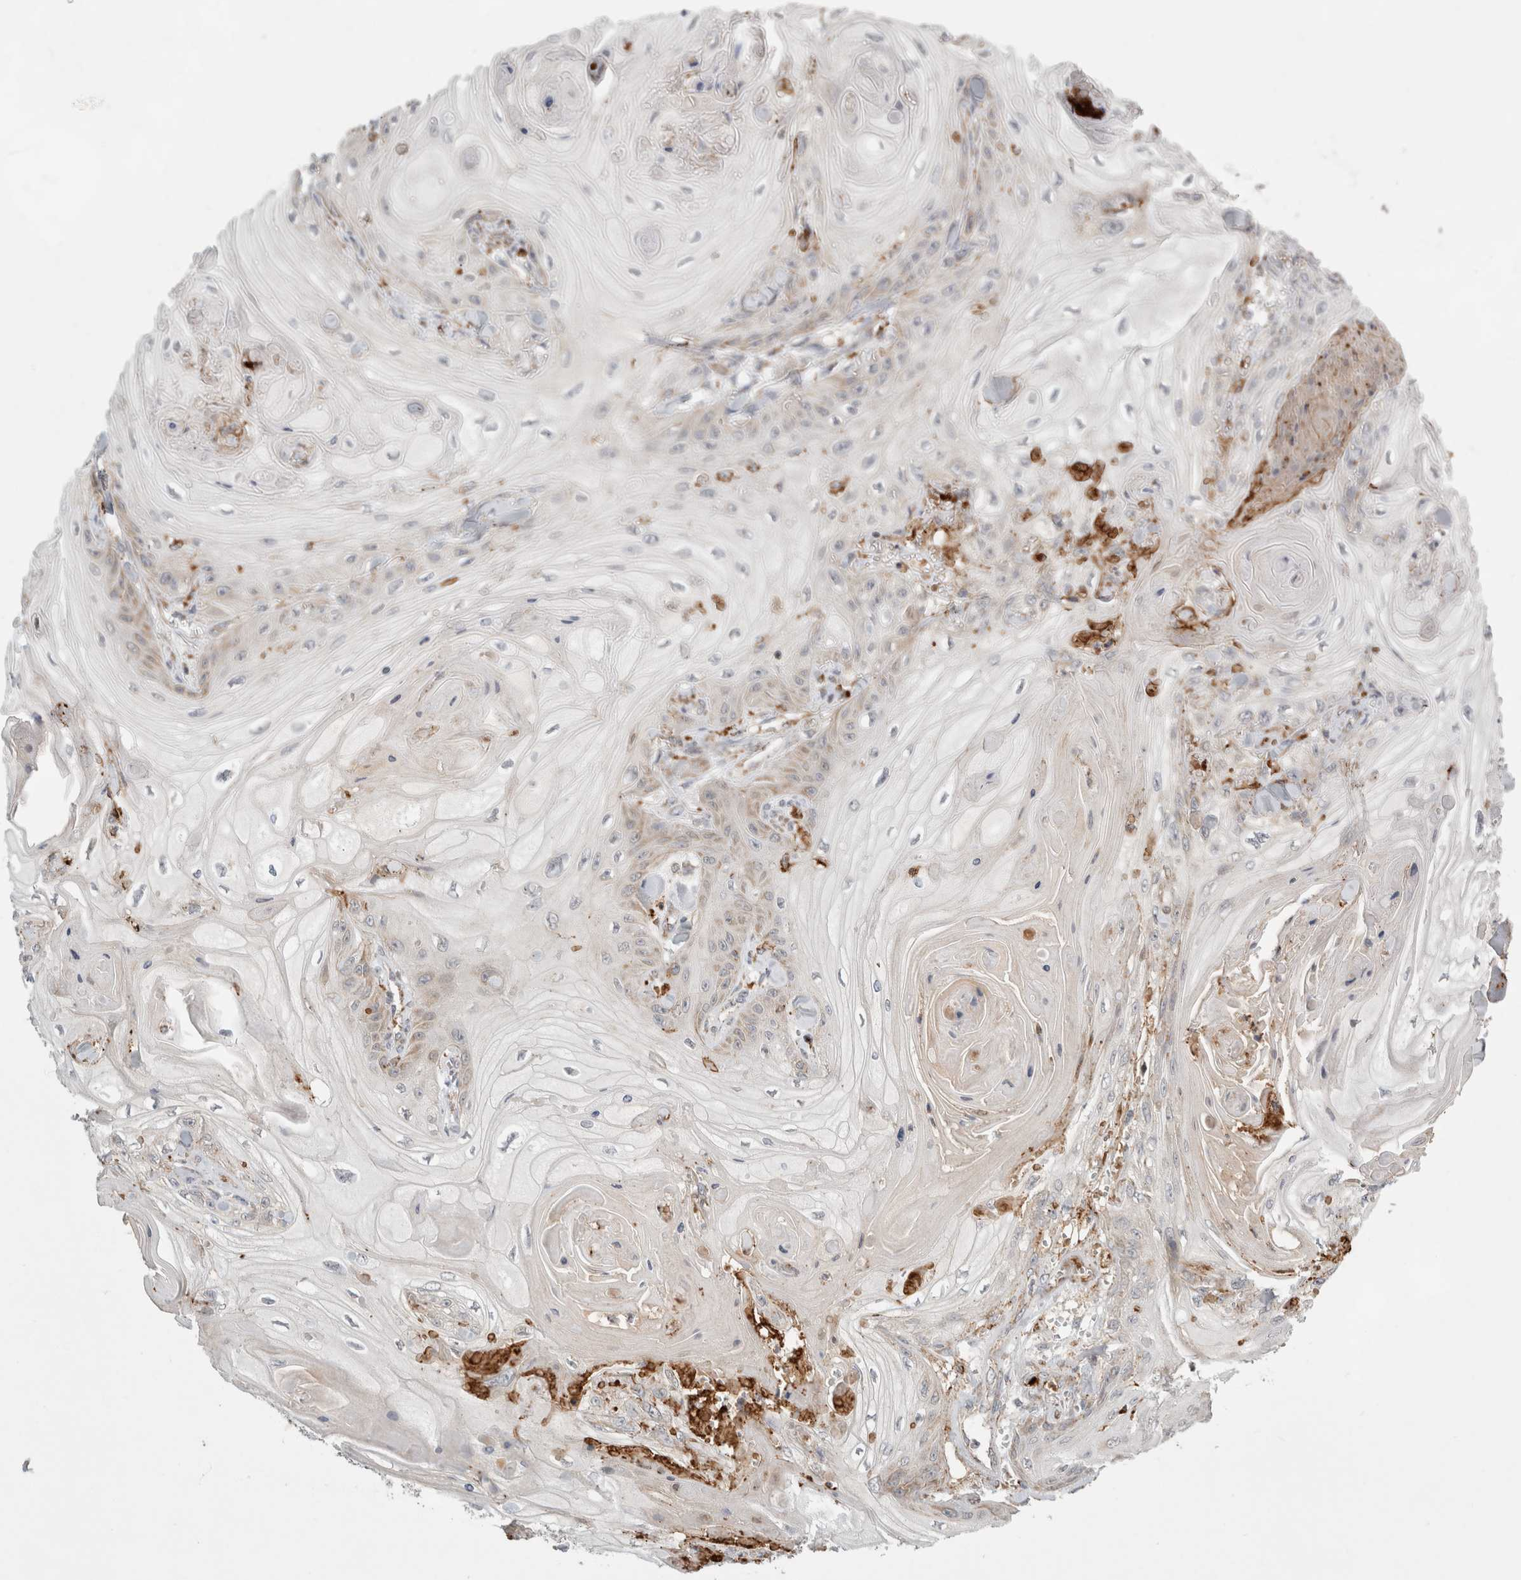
{"staining": {"intensity": "negative", "quantity": "none", "location": "none"}, "tissue": "skin cancer", "cell_type": "Tumor cells", "image_type": "cancer", "snomed": [{"axis": "morphology", "description": "Squamous cell carcinoma, NOS"}, {"axis": "topography", "description": "Skin"}], "caption": "DAB immunohistochemical staining of human squamous cell carcinoma (skin) demonstrates no significant staining in tumor cells. (DAB IHC, high magnification).", "gene": "HROB", "patient": {"sex": "male", "age": 74}}